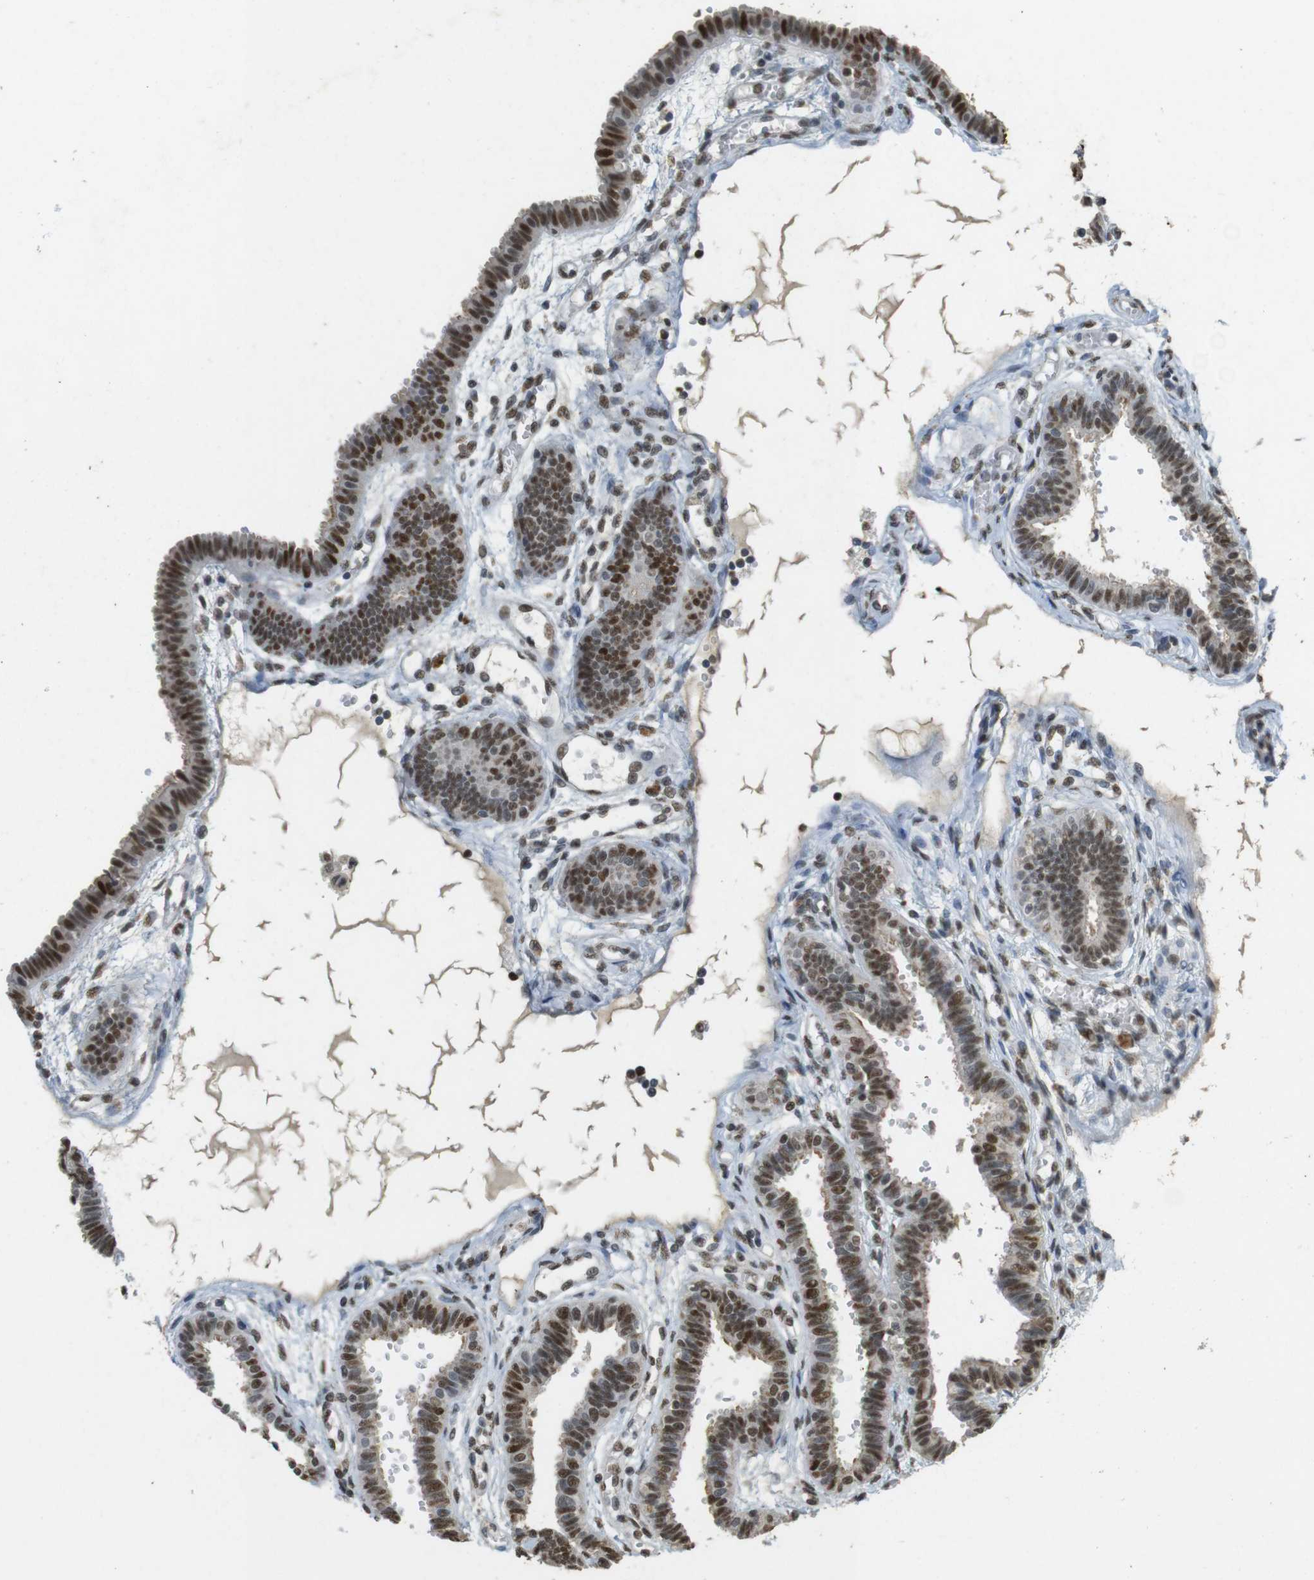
{"staining": {"intensity": "strong", "quantity": ">75%", "location": "cytoplasmic/membranous,nuclear"}, "tissue": "fallopian tube", "cell_type": "Glandular cells", "image_type": "normal", "snomed": [{"axis": "morphology", "description": "Normal tissue, NOS"}, {"axis": "topography", "description": "Fallopian tube"}], "caption": "Immunohistochemical staining of unremarkable human fallopian tube exhibits >75% levels of strong cytoplasmic/membranous,nuclear protein expression in about >75% of glandular cells.", "gene": "GATA4", "patient": {"sex": "female", "age": 32}}